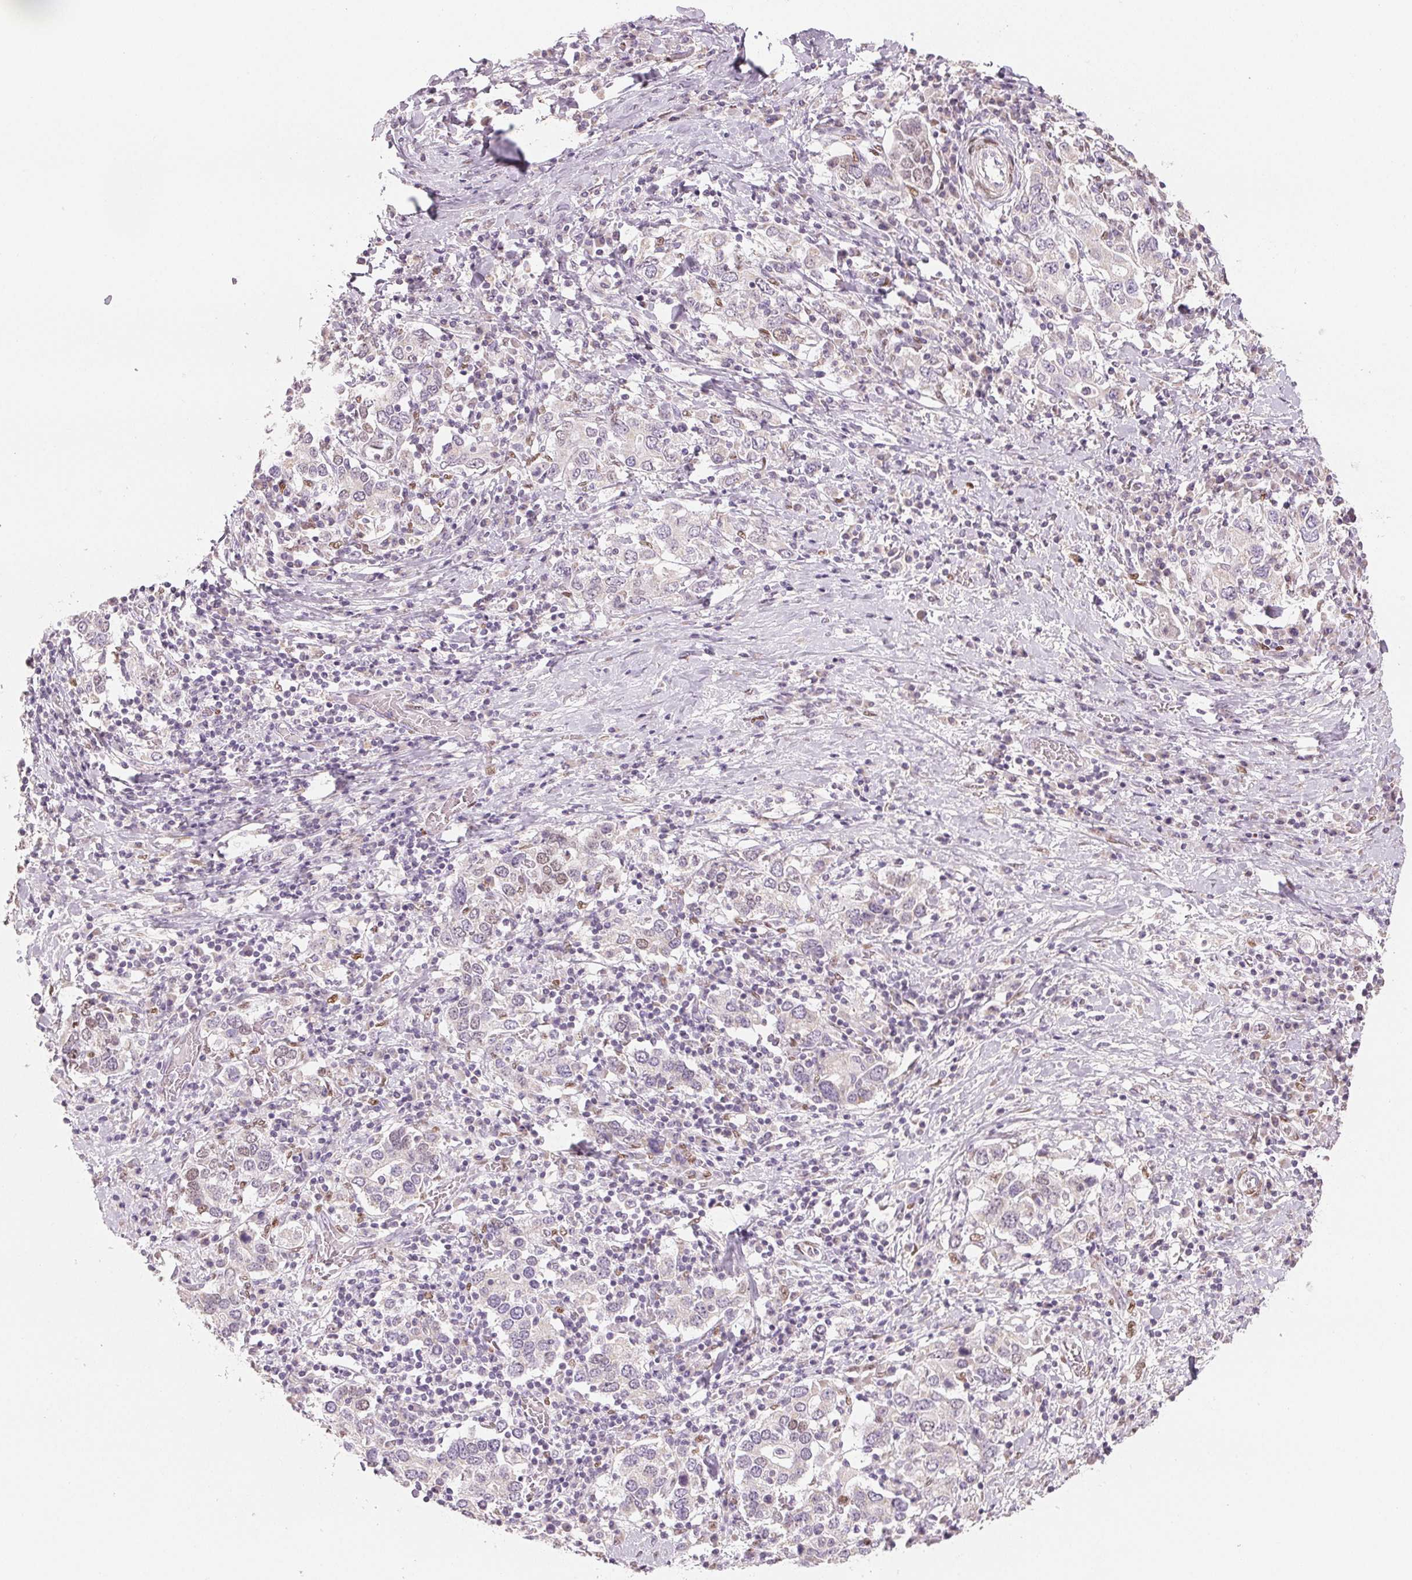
{"staining": {"intensity": "weak", "quantity": "<25%", "location": "nuclear"}, "tissue": "stomach cancer", "cell_type": "Tumor cells", "image_type": "cancer", "snomed": [{"axis": "morphology", "description": "Adenocarcinoma, NOS"}, {"axis": "topography", "description": "Stomach, upper"}, {"axis": "topography", "description": "Stomach"}], "caption": "Stomach cancer was stained to show a protein in brown. There is no significant positivity in tumor cells.", "gene": "SMARCD3", "patient": {"sex": "male", "age": 62}}